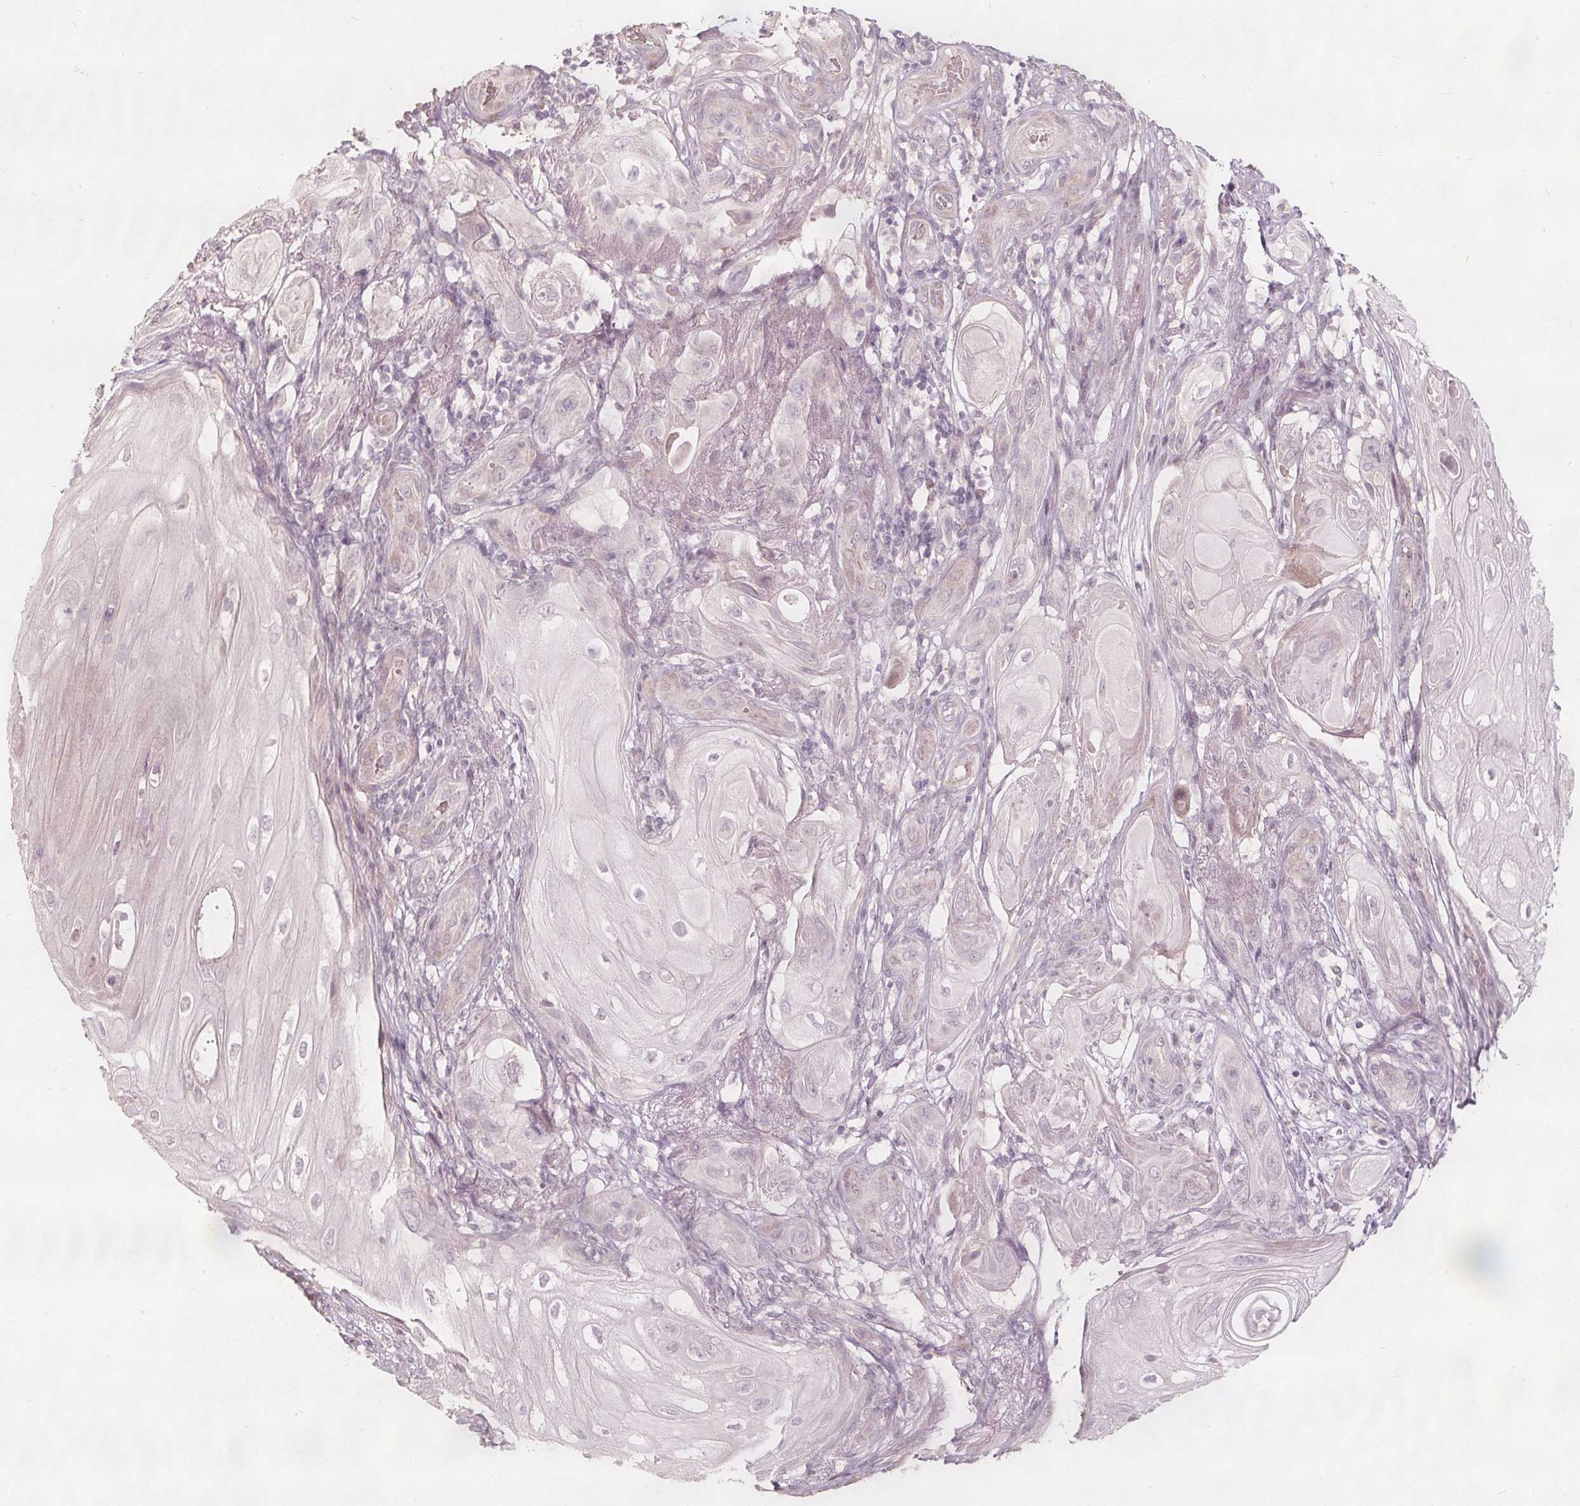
{"staining": {"intensity": "negative", "quantity": "none", "location": "none"}, "tissue": "skin cancer", "cell_type": "Tumor cells", "image_type": "cancer", "snomed": [{"axis": "morphology", "description": "Squamous cell carcinoma, NOS"}, {"axis": "topography", "description": "Skin"}], "caption": "Skin squamous cell carcinoma was stained to show a protein in brown. There is no significant staining in tumor cells.", "gene": "PTPRT", "patient": {"sex": "male", "age": 62}}